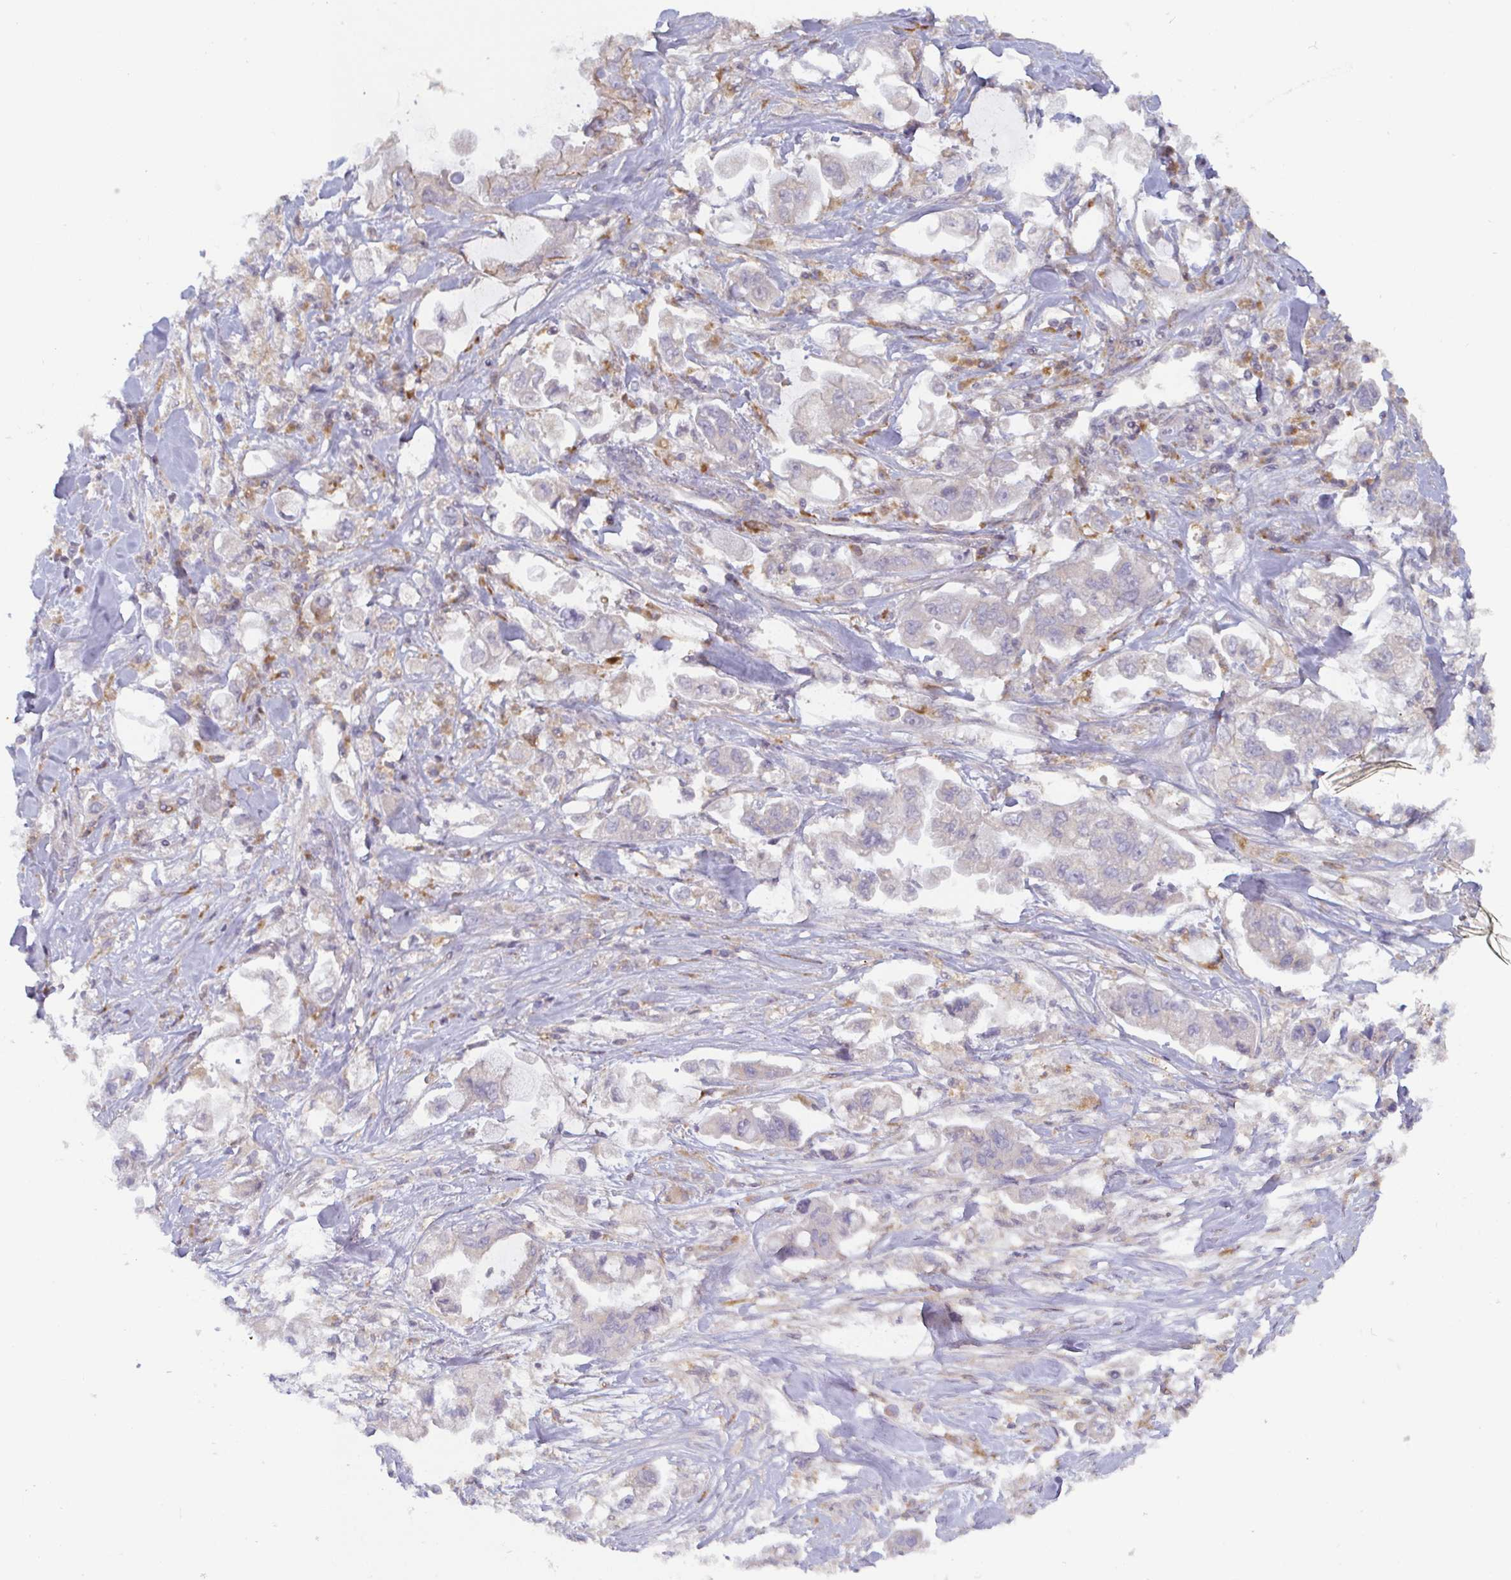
{"staining": {"intensity": "negative", "quantity": "none", "location": "none"}, "tissue": "stomach cancer", "cell_type": "Tumor cells", "image_type": "cancer", "snomed": [{"axis": "morphology", "description": "Adenocarcinoma, NOS"}, {"axis": "topography", "description": "Stomach"}], "caption": "This is an IHC photomicrograph of human stomach cancer (adenocarcinoma). There is no expression in tumor cells.", "gene": "CDH18", "patient": {"sex": "male", "age": 62}}